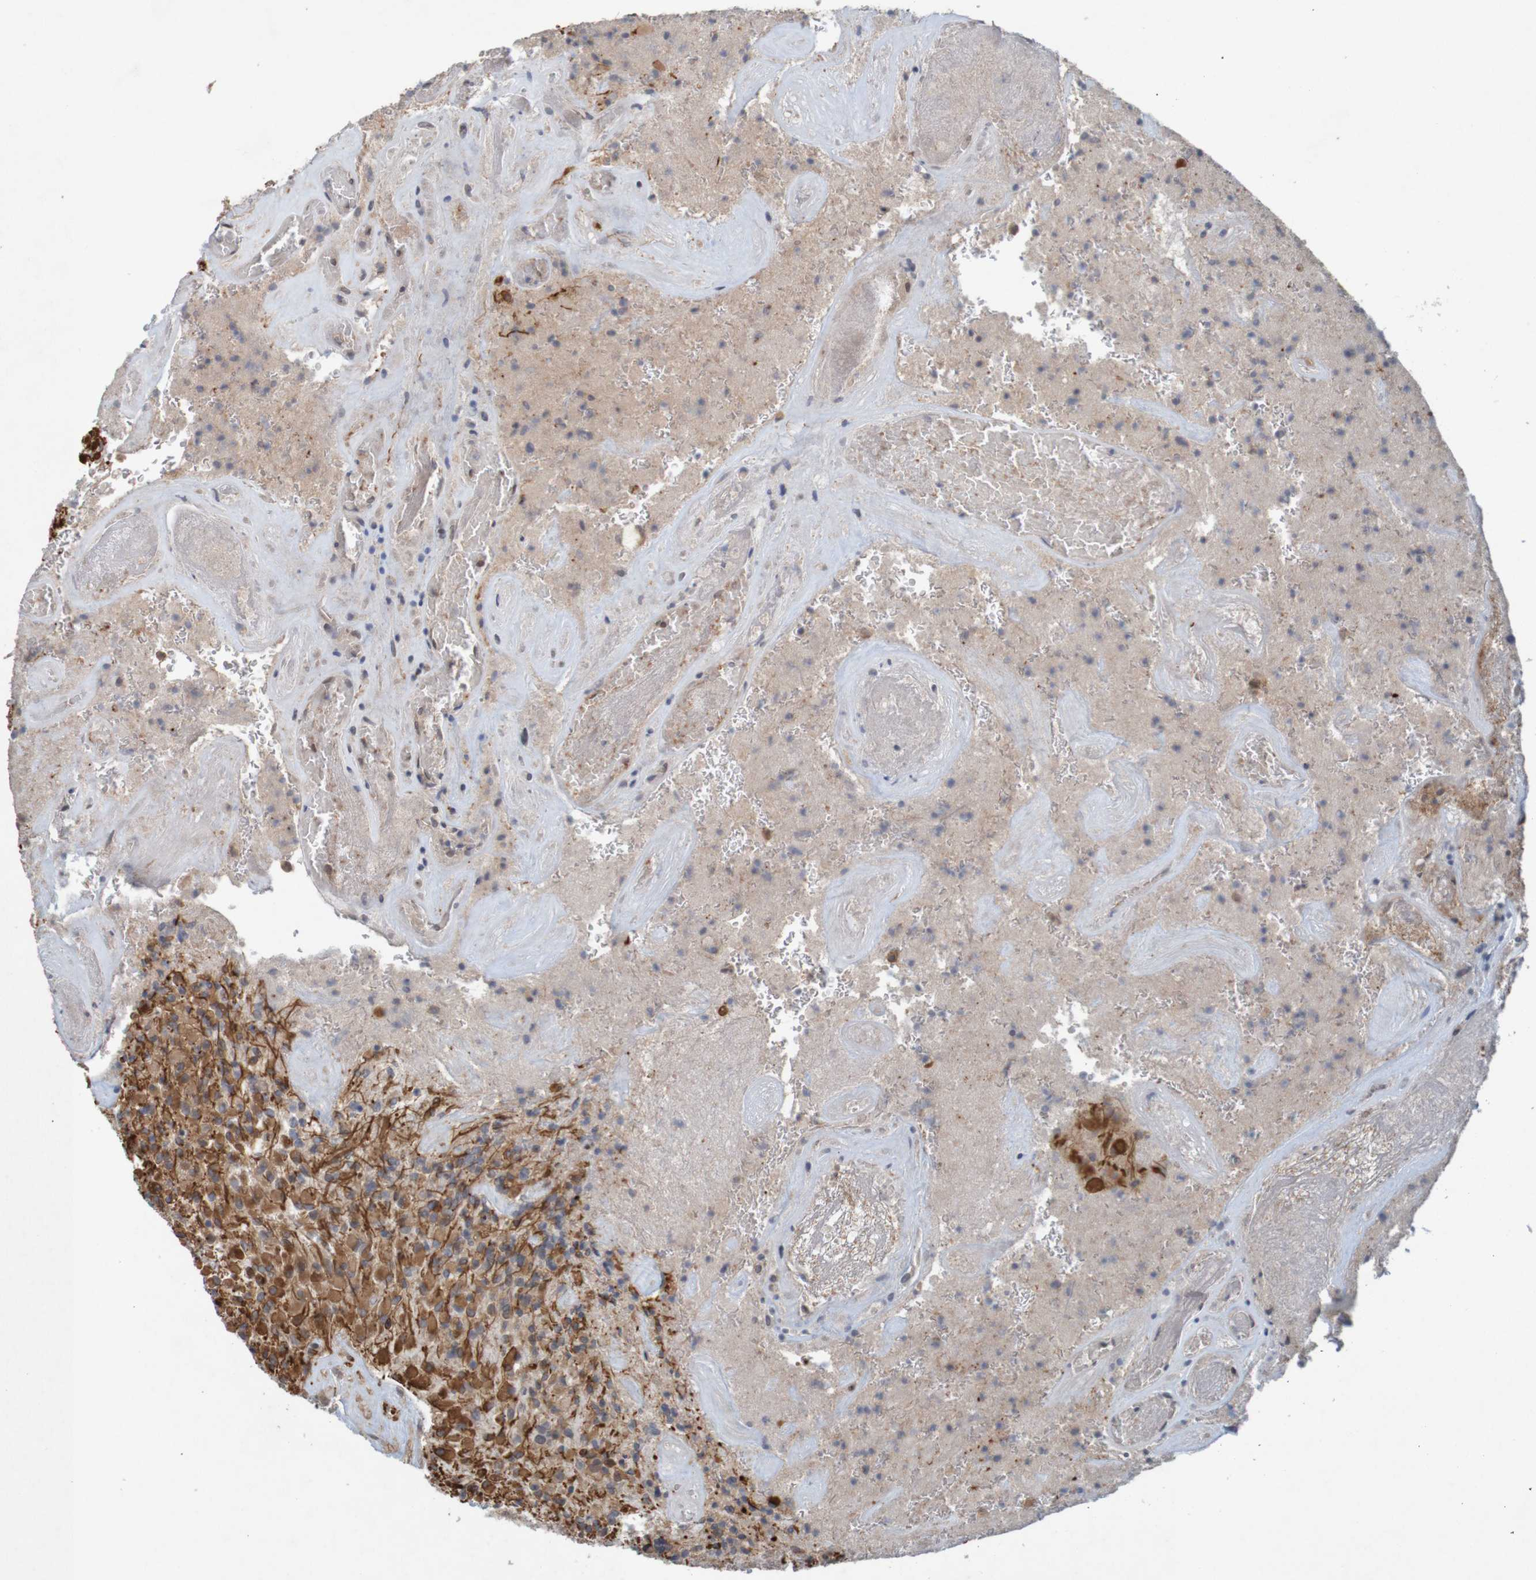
{"staining": {"intensity": "strong", "quantity": ">75%", "location": "cytoplasmic/membranous"}, "tissue": "glioma", "cell_type": "Tumor cells", "image_type": "cancer", "snomed": [{"axis": "morphology", "description": "Glioma, malignant, High grade"}, {"axis": "topography", "description": "Brain"}], "caption": "Human glioma stained with a protein marker demonstrates strong staining in tumor cells.", "gene": "ARHGEF11", "patient": {"sex": "male", "age": 71}}